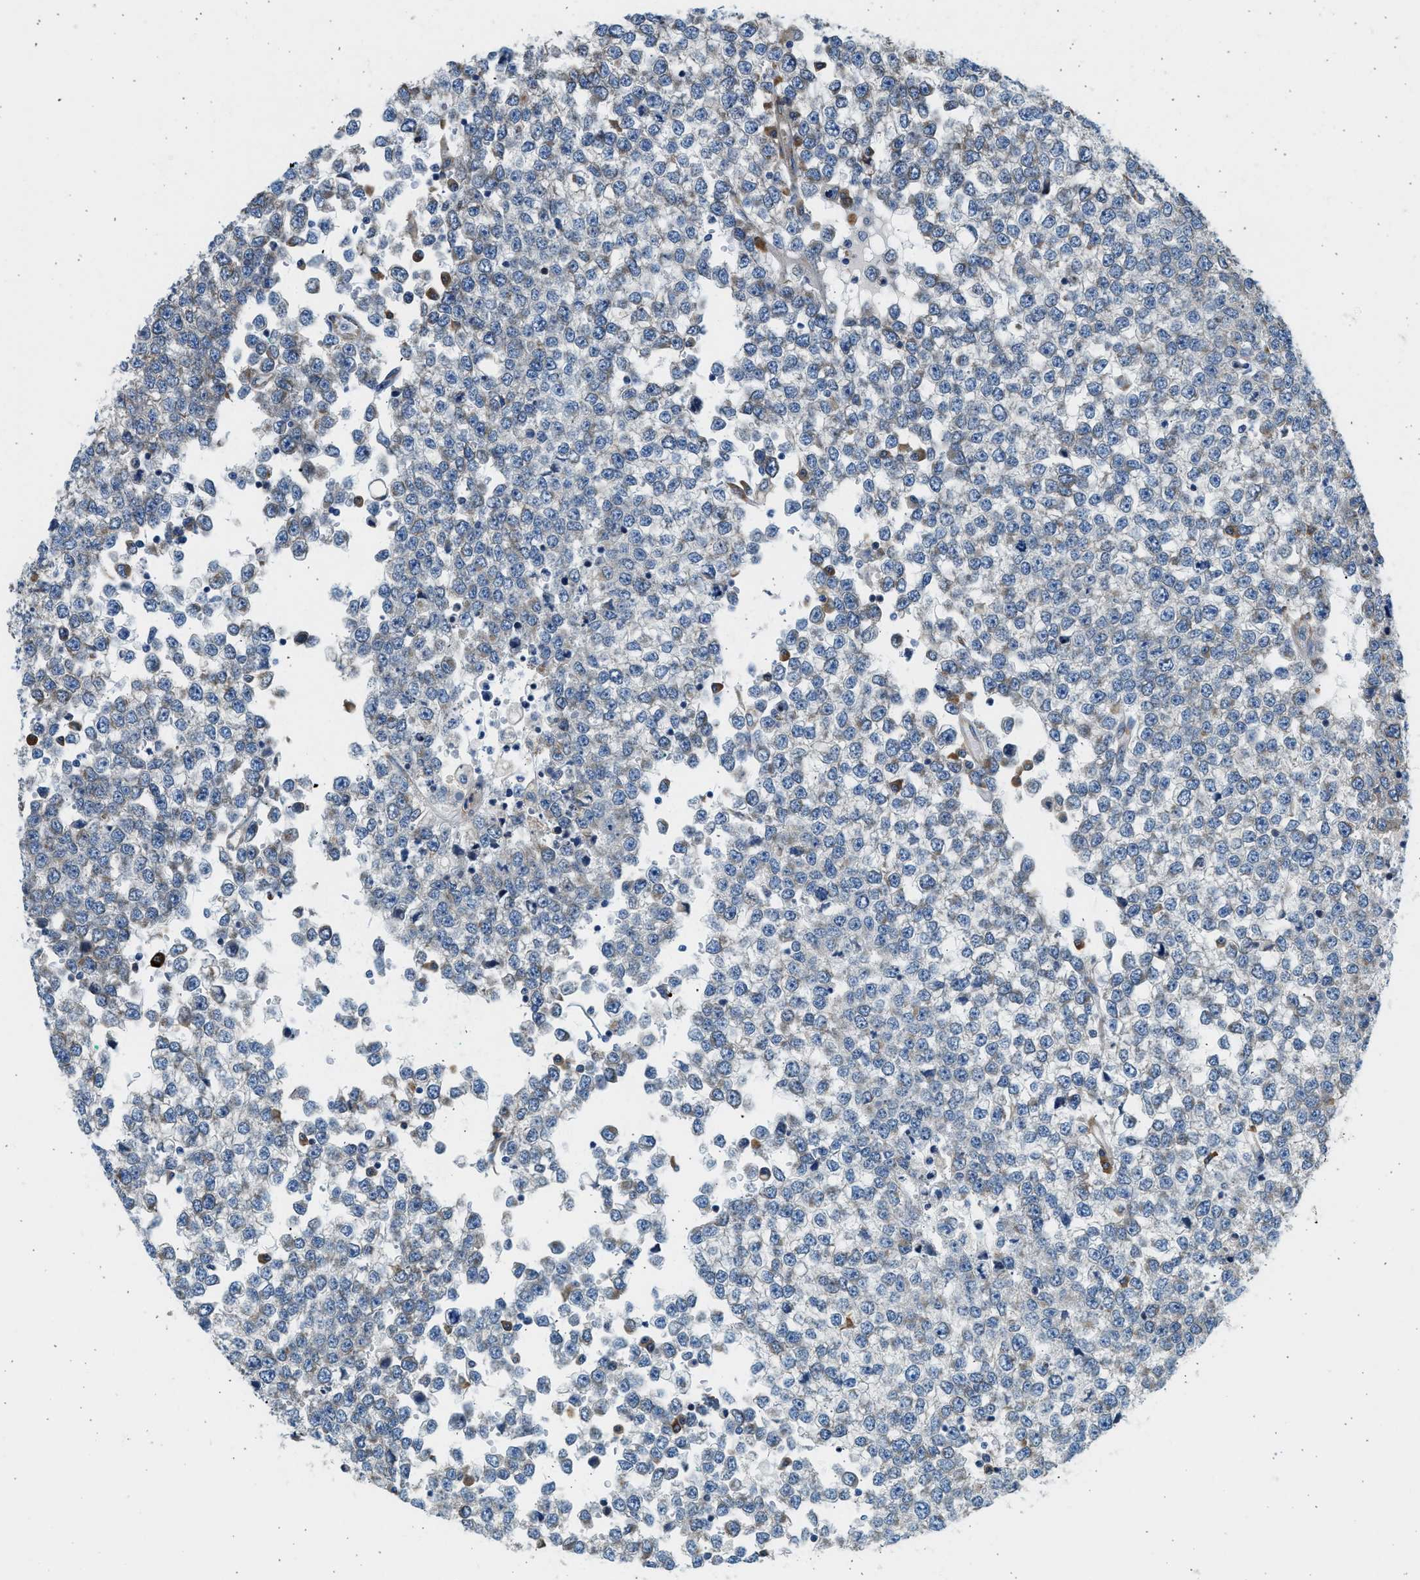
{"staining": {"intensity": "weak", "quantity": "<25%", "location": "cytoplasmic/membranous"}, "tissue": "testis cancer", "cell_type": "Tumor cells", "image_type": "cancer", "snomed": [{"axis": "morphology", "description": "Seminoma, NOS"}, {"axis": "topography", "description": "Testis"}], "caption": "Testis cancer (seminoma) stained for a protein using immunohistochemistry demonstrates no staining tumor cells.", "gene": "CNTN6", "patient": {"sex": "male", "age": 65}}